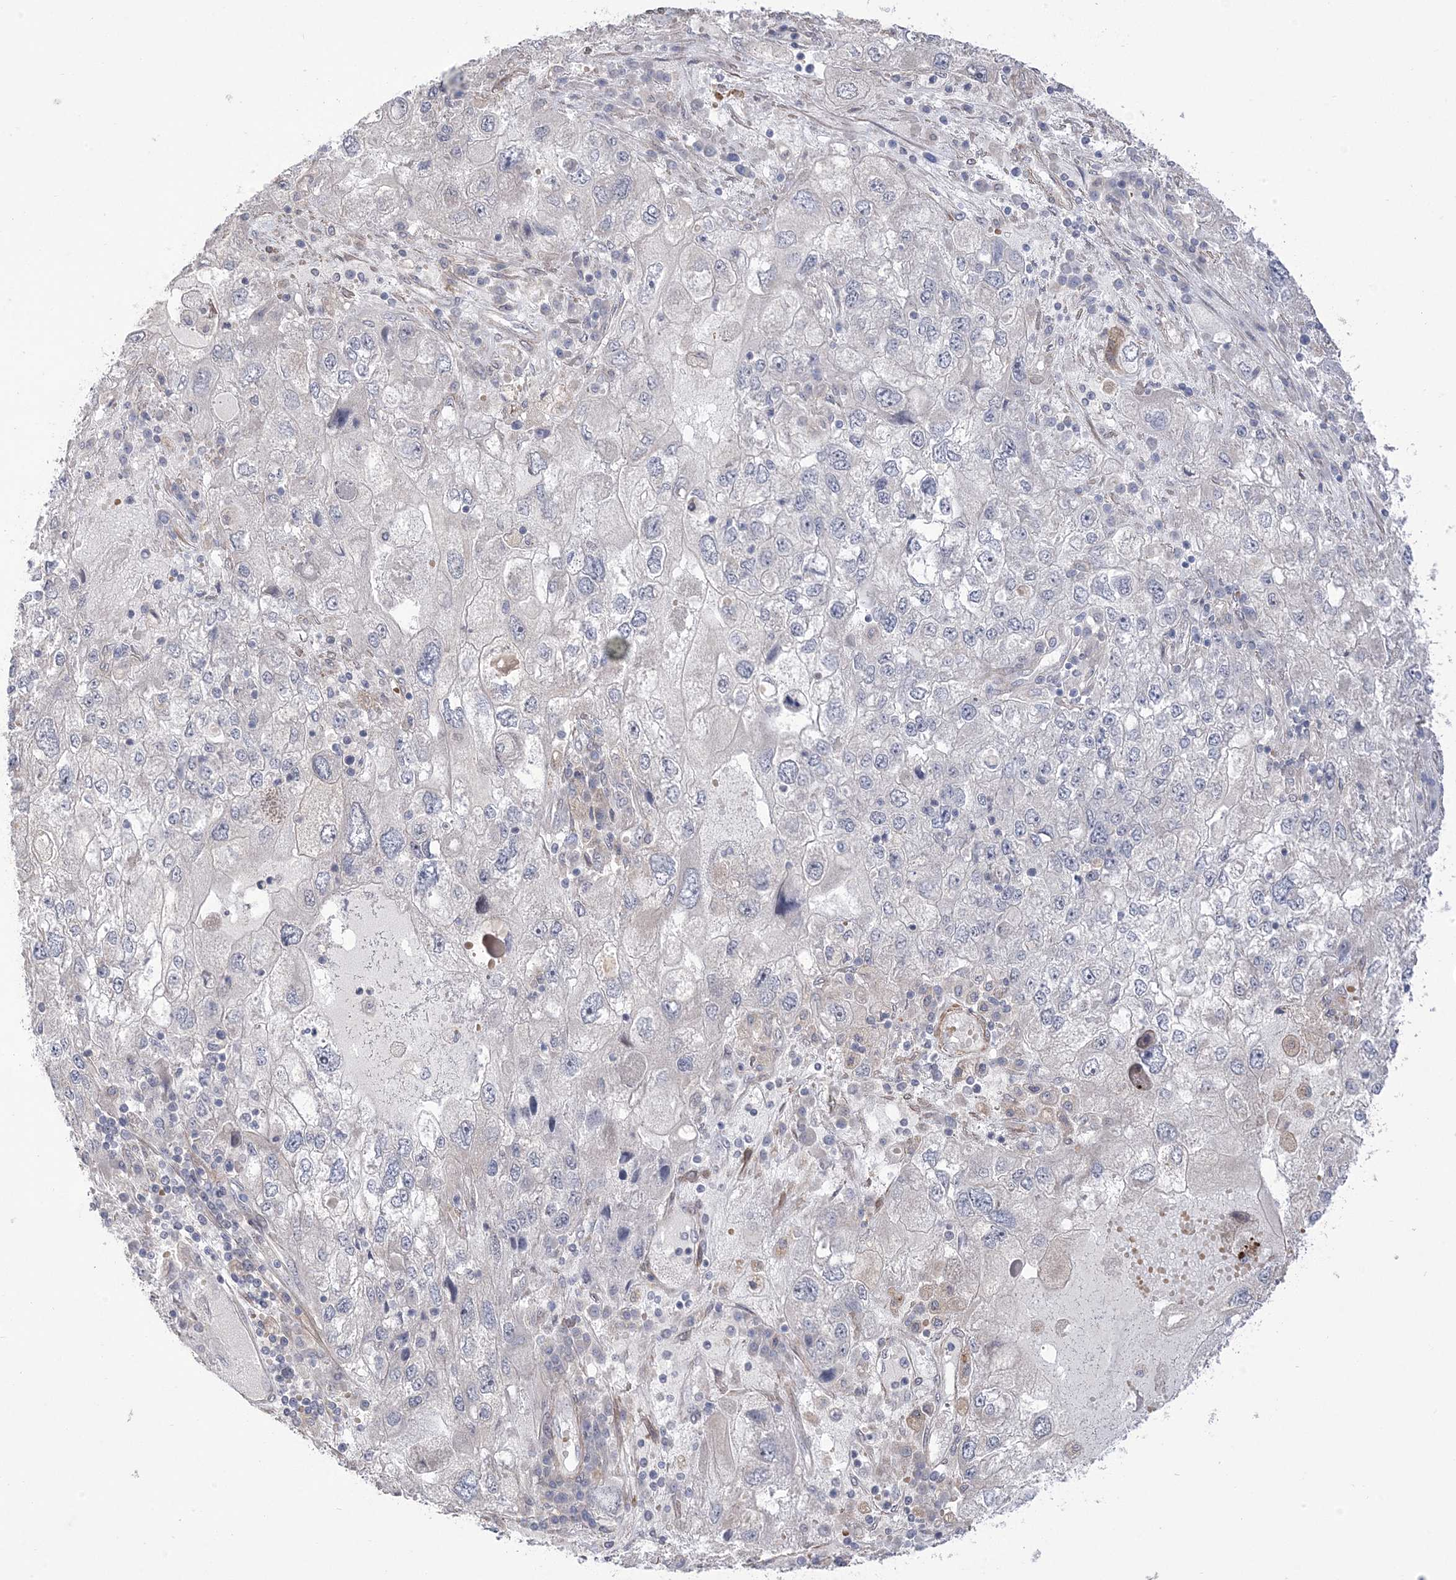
{"staining": {"intensity": "negative", "quantity": "none", "location": "none"}, "tissue": "endometrial cancer", "cell_type": "Tumor cells", "image_type": "cancer", "snomed": [{"axis": "morphology", "description": "Adenocarcinoma, NOS"}, {"axis": "topography", "description": "Endometrium"}], "caption": "Immunohistochemical staining of endometrial cancer reveals no significant staining in tumor cells.", "gene": "GTPBP6", "patient": {"sex": "female", "age": 49}}